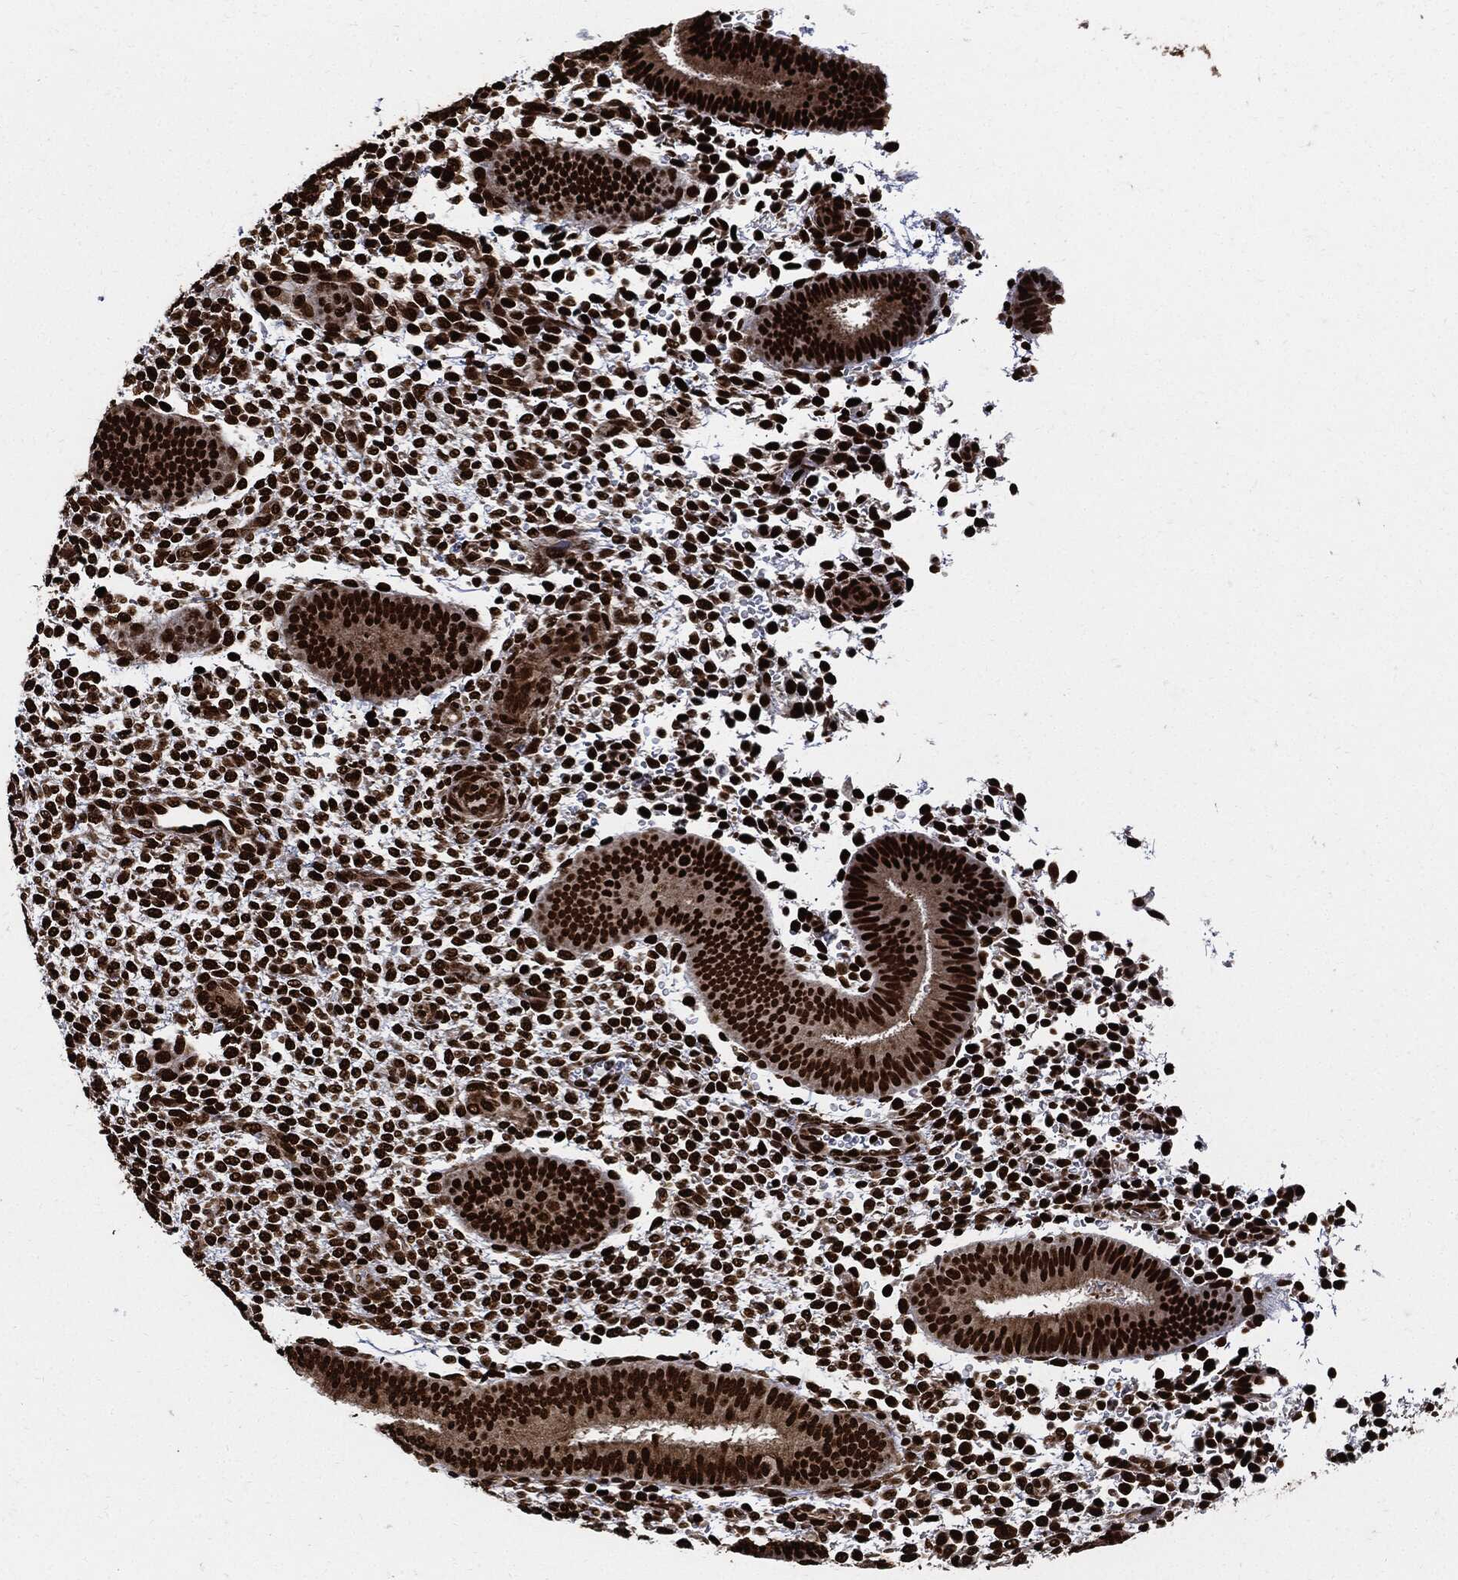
{"staining": {"intensity": "strong", "quantity": ">75%", "location": "nuclear"}, "tissue": "endometrium", "cell_type": "Cells in endometrial stroma", "image_type": "normal", "snomed": [{"axis": "morphology", "description": "Normal tissue, NOS"}, {"axis": "topography", "description": "Endometrium"}], "caption": "DAB (3,3'-diaminobenzidine) immunohistochemical staining of normal endometrium exhibits strong nuclear protein expression in about >75% of cells in endometrial stroma. The staining was performed using DAB (3,3'-diaminobenzidine) to visualize the protein expression in brown, while the nuclei were stained in blue with hematoxylin (Magnification: 20x).", "gene": "RECQL", "patient": {"sex": "female", "age": 39}}